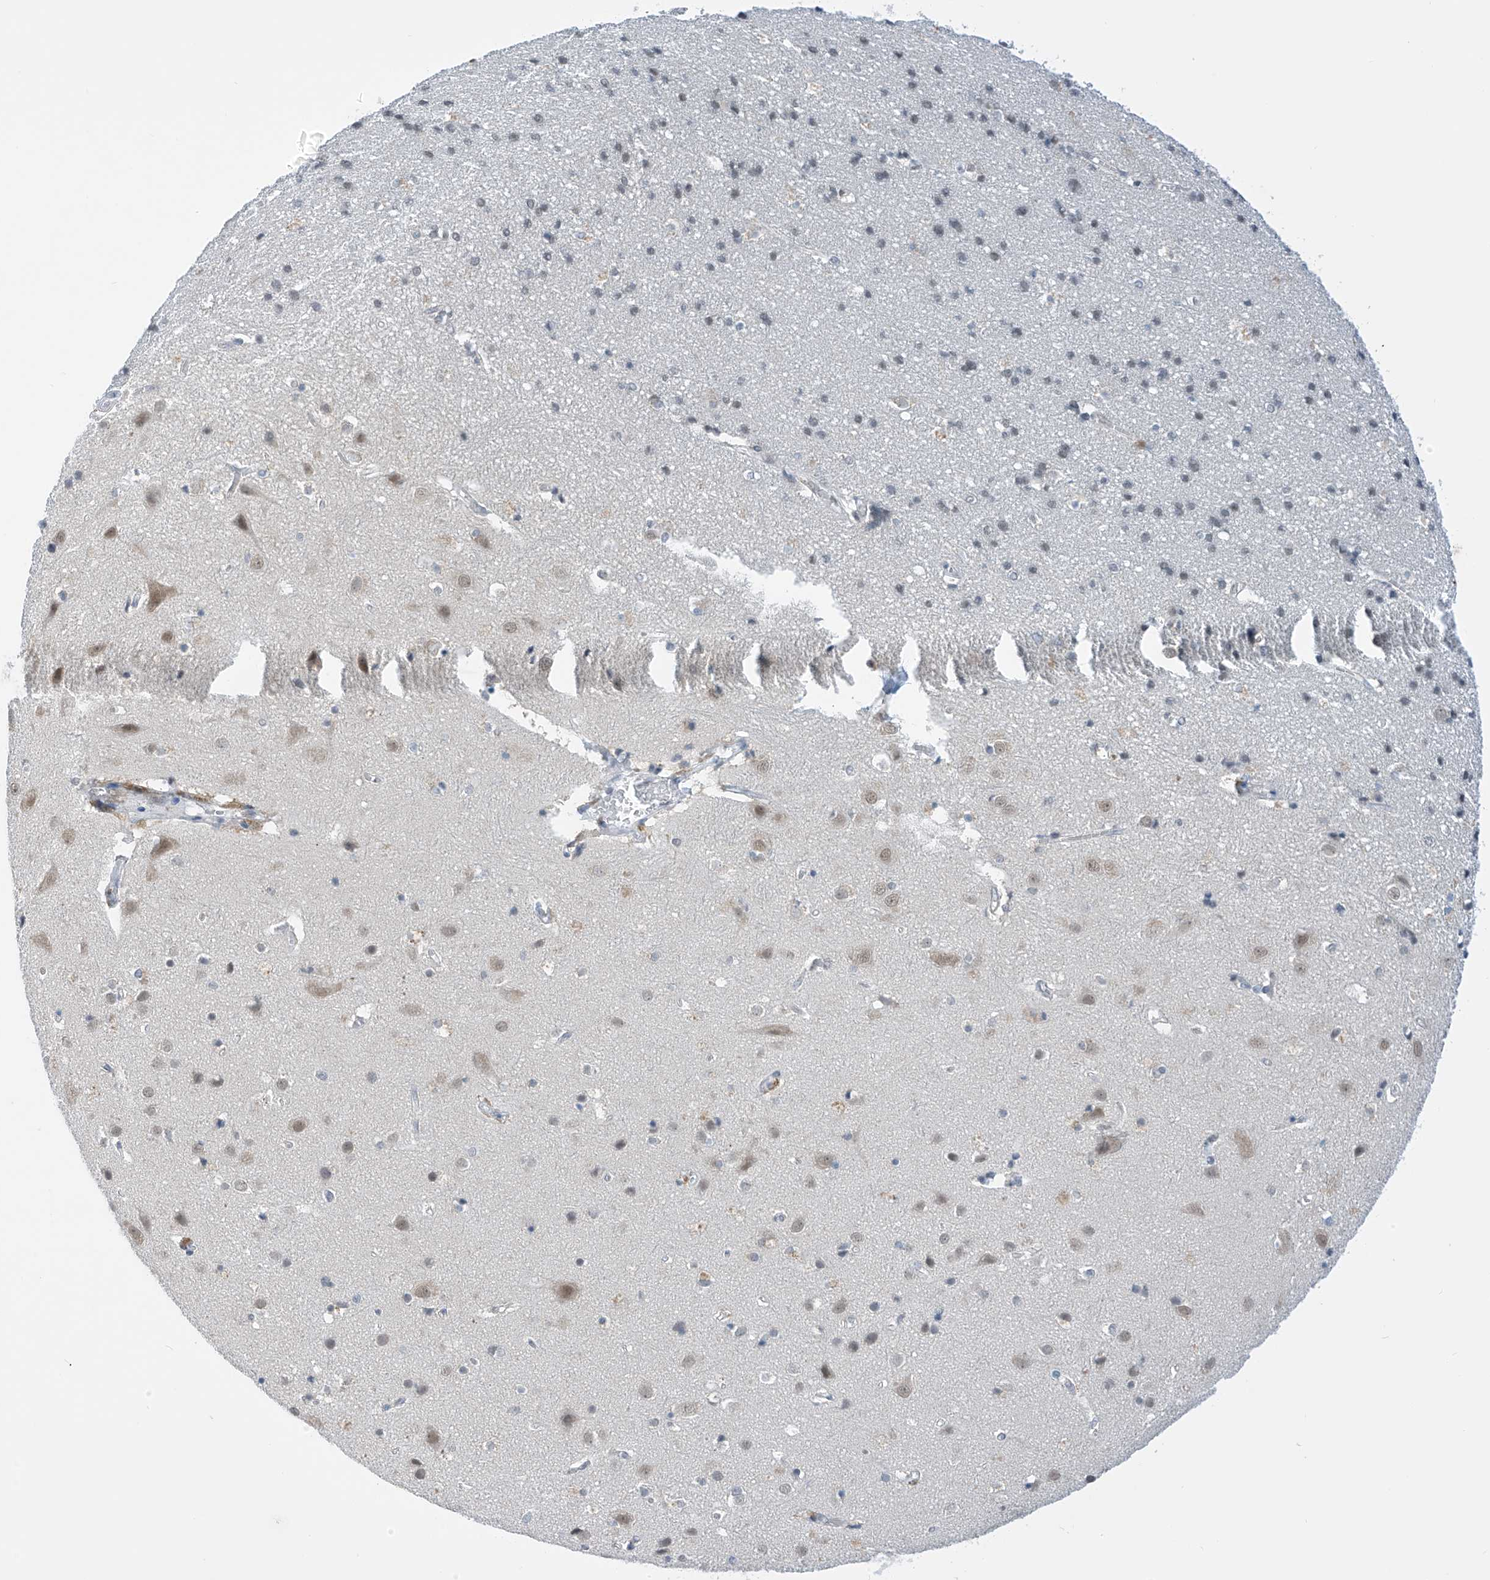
{"staining": {"intensity": "negative", "quantity": "none", "location": "none"}, "tissue": "cerebral cortex", "cell_type": "Endothelial cells", "image_type": "normal", "snomed": [{"axis": "morphology", "description": "Normal tissue, NOS"}, {"axis": "topography", "description": "Cerebral cortex"}], "caption": "Endothelial cells show no significant protein staining in normal cerebral cortex. (Brightfield microscopy of DAB immunohistochemistry at high magnification).", "gene": "APLF", "patient": {"sex": "male", "age": 54}}